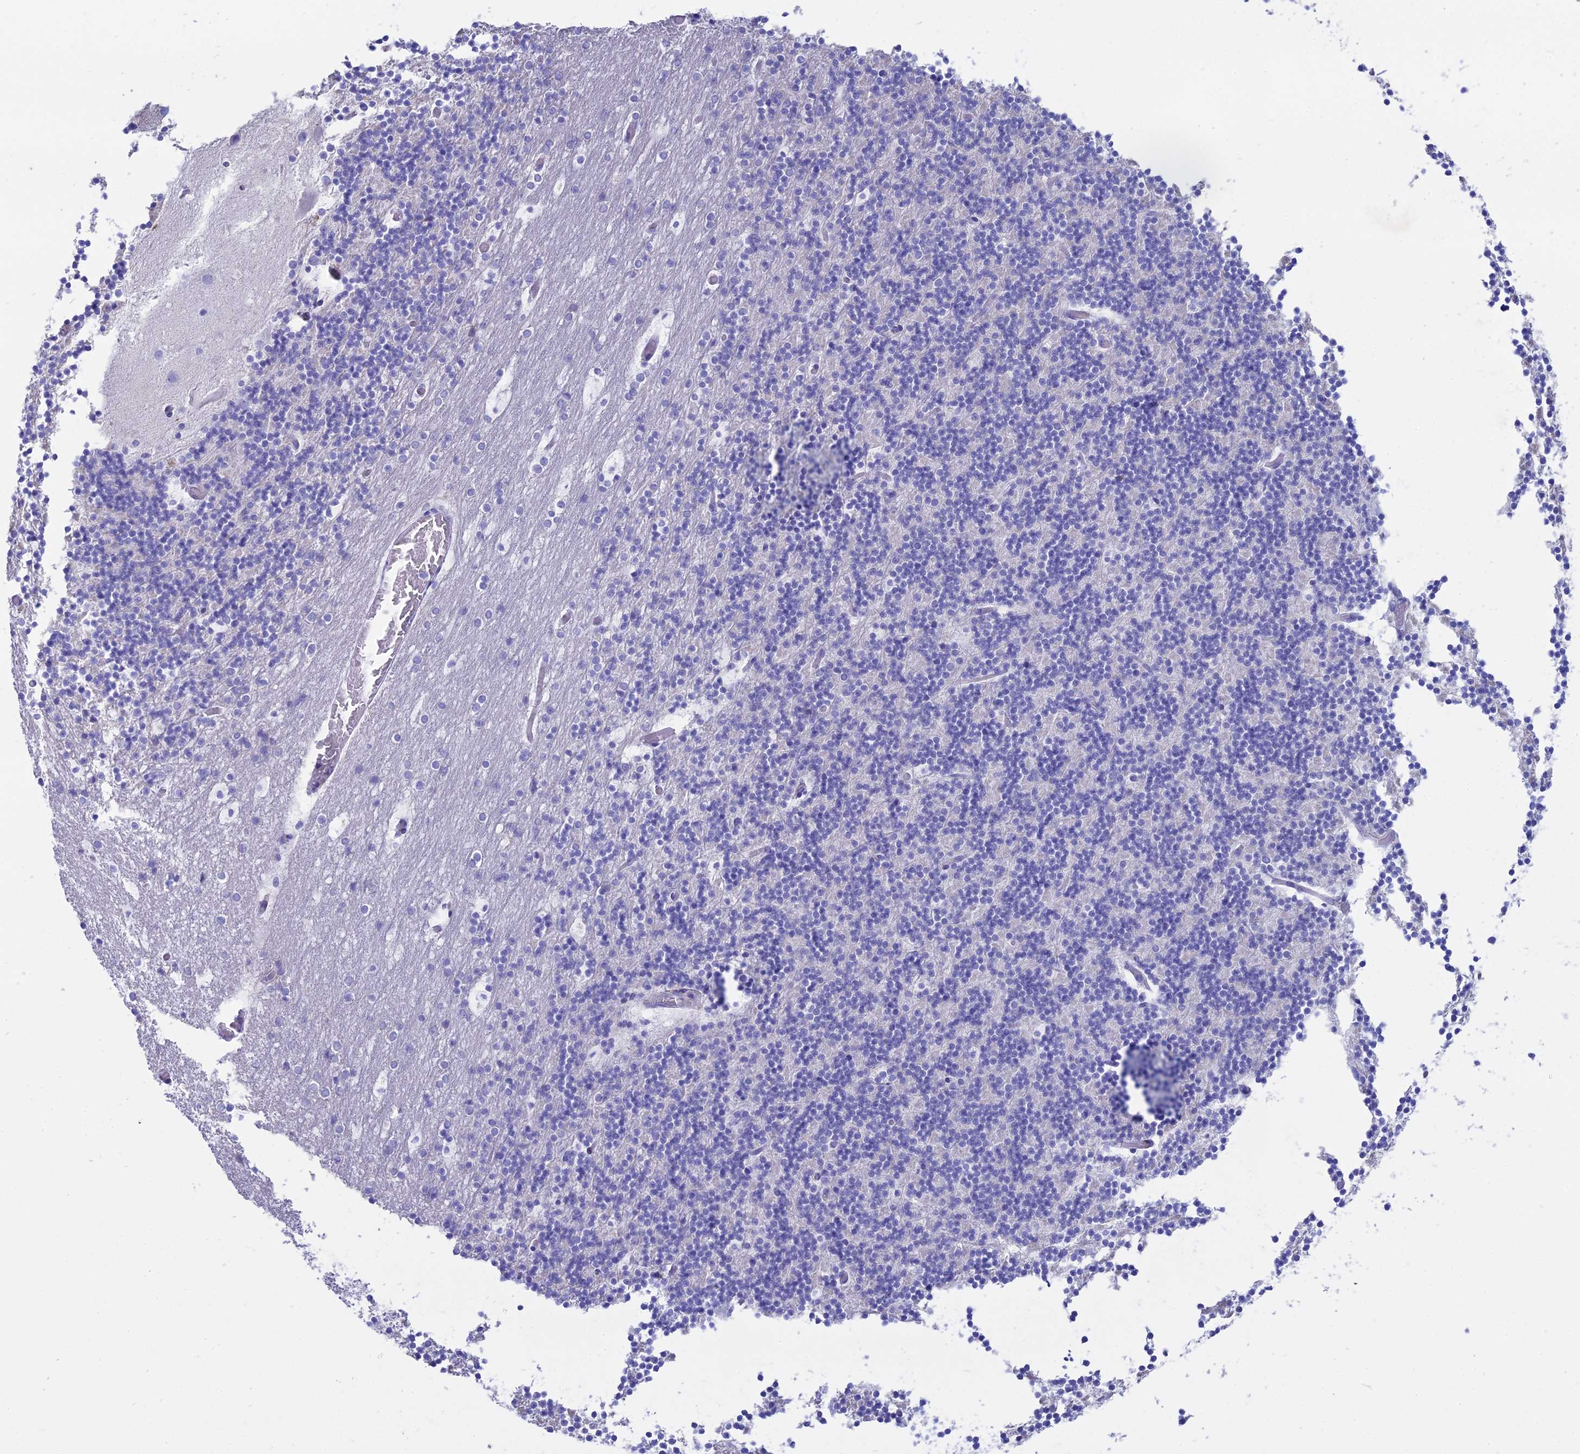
{"staining": {"intensity": "negative", "quantity": "none", "location": "none"}, "tissue": "cerebellum", "cell_type": "Cells in granular layer", "image_type": "normal", "snomed": [{"axis": "morphology", "description": "Normal tissue, NOS"}, {"axis": "topography", "description": "Cerebellum"}], "caption": "Immunohistochemical staining of unremarkable cerebellum demonstrates no significant expression in cells in granular layer.", "gene": "OR2AE1", "patient": {"sex": "male", "age": 57}}